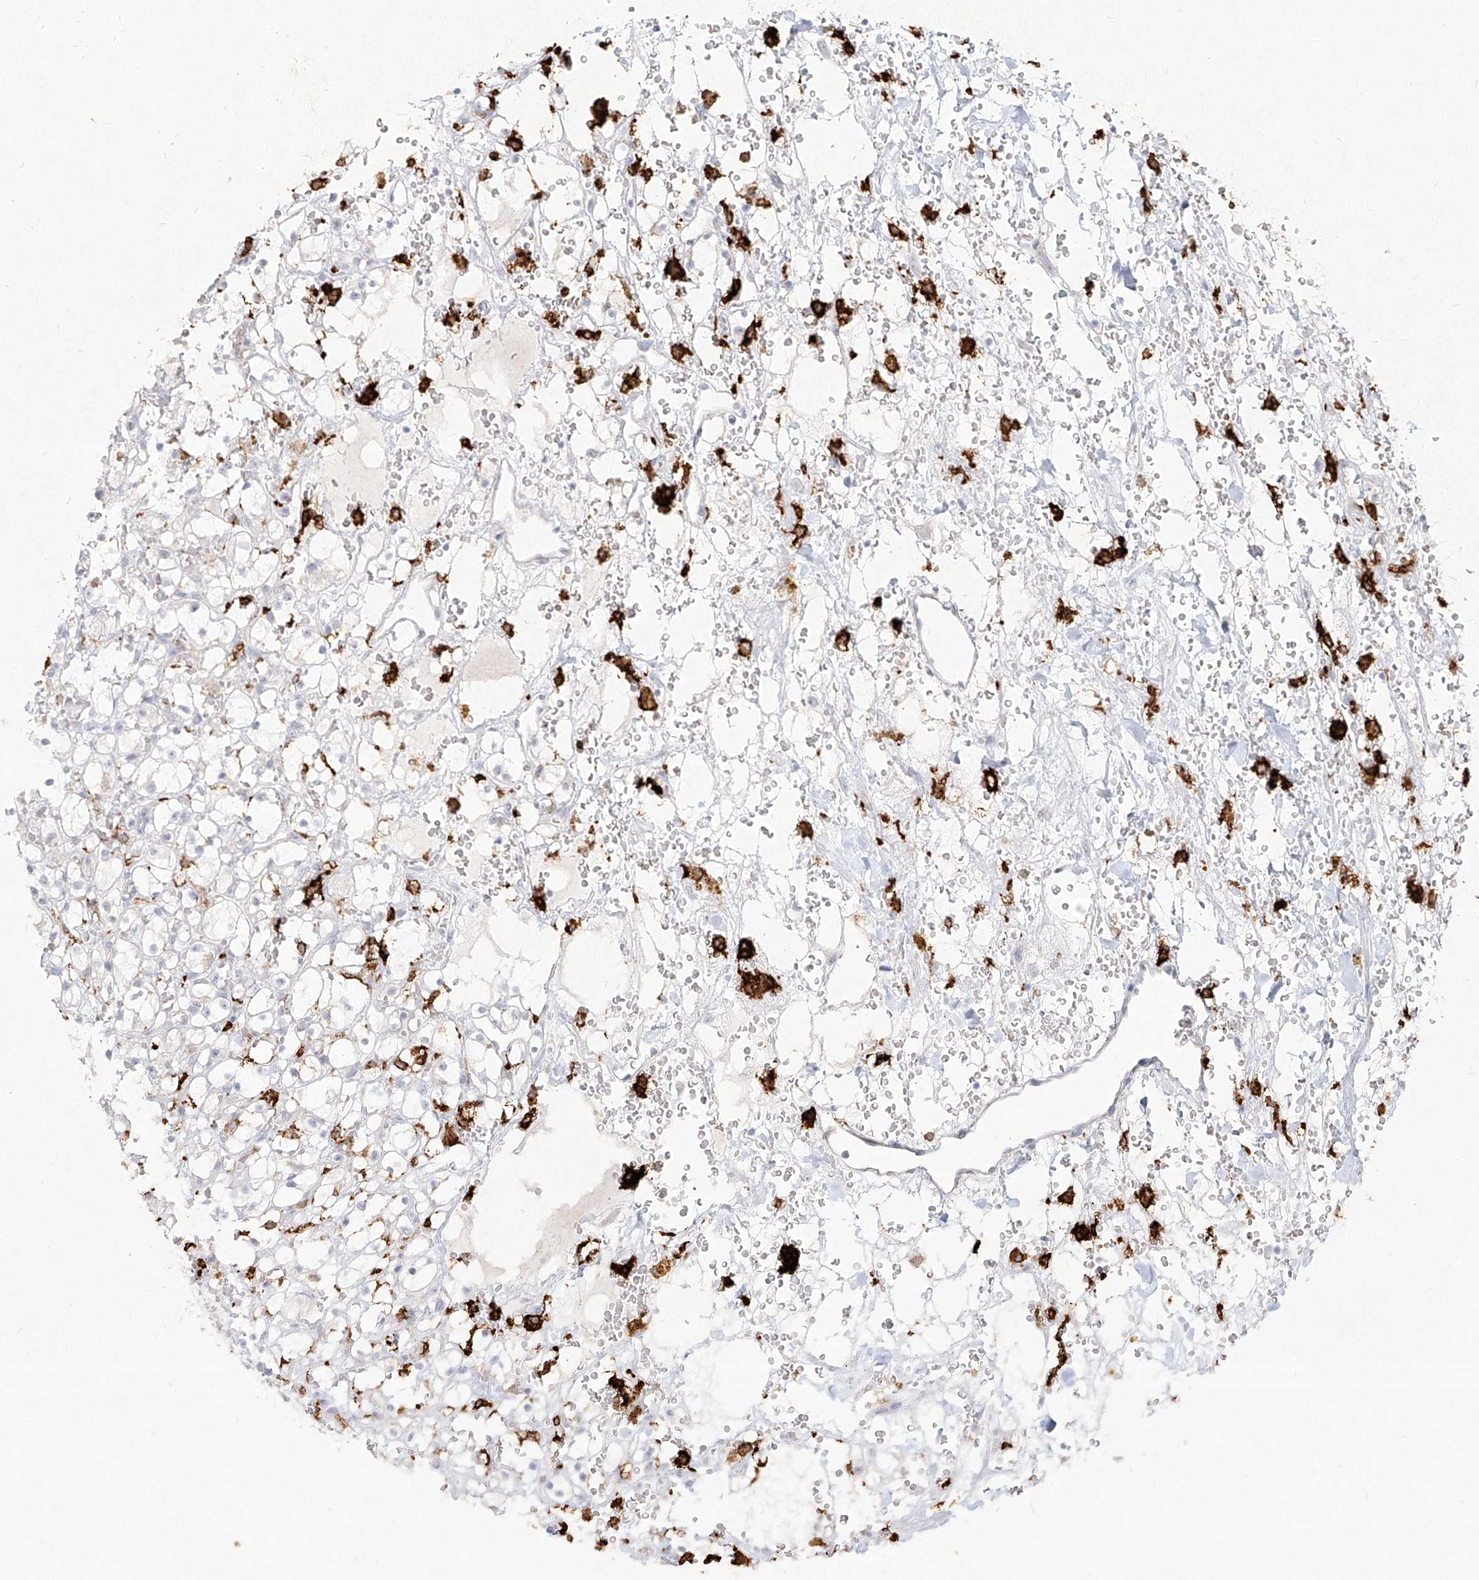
{"staining": {"intensity": "negative", "quantity": "none", "location": "none"}, "tissue": "renal cancer", "cell_type": "Tumor cells", "image_type": "cancer", "snomed": [{"axis": "morphology", "description": "Adenocarcinoma, NOS"}, {"axis": "topography", "description": "Kidney"}], "caption": "Photomicrograph shows no significant protein positivity in tumor cells of renal cancer.", "gene": "CD209", "patient": {"sex": "male", "age": 61}}